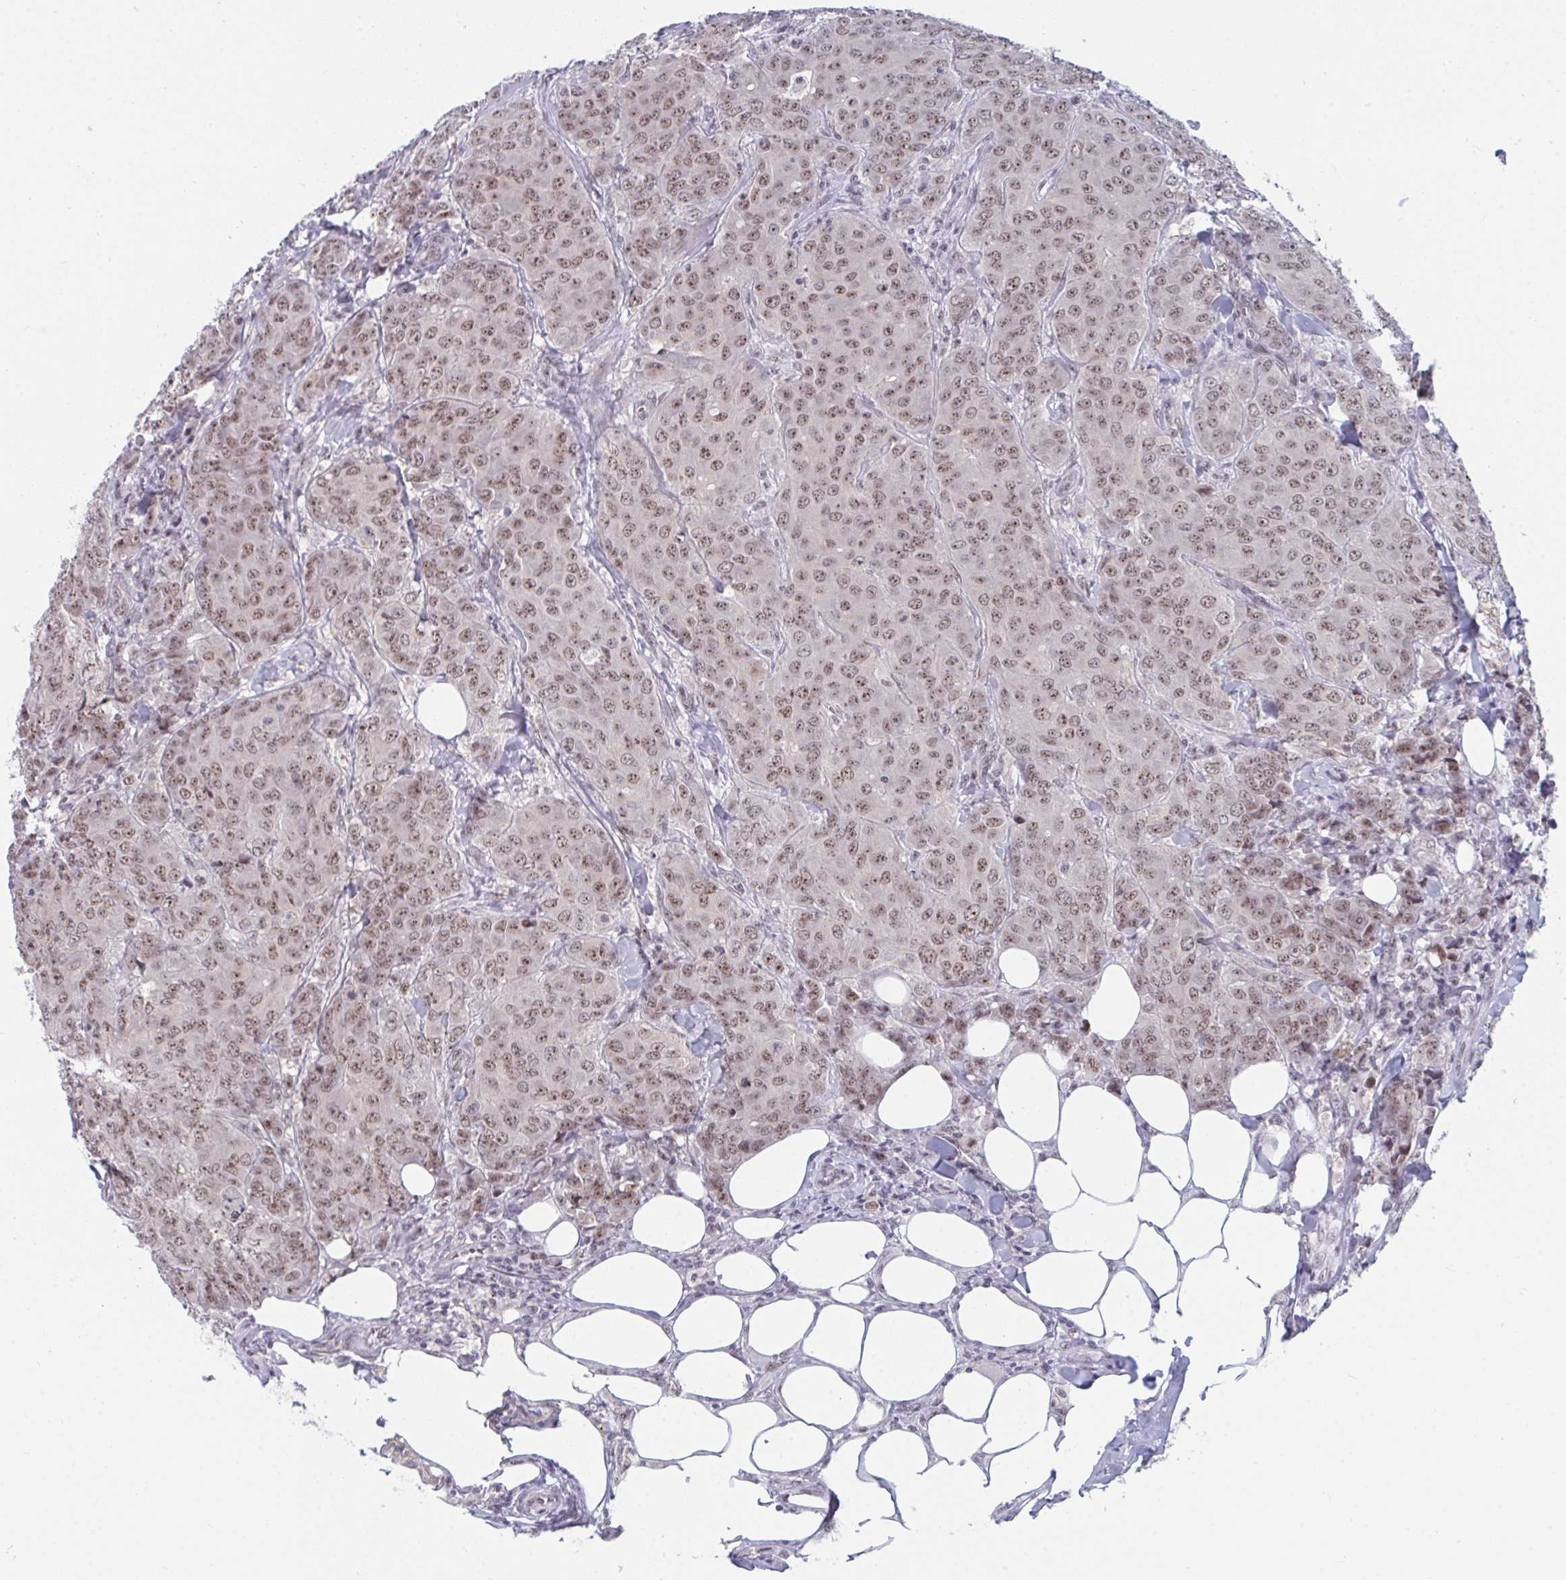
{"staining": {"intensity": "moderate", "quantity": ">75%", "location": "nuclear"}, "tissue": "breast cancer", "cell_type": "Tumor cells", "image_type": "cancer", "snomed": [{"axis": "morphology", "description": "Duct carcinoma"}, {"axis": "topography", "description": "Breast"}], "caption": "Breast cancer (intraductal carcinoma) stained with a protein marker demonstrates moderate staining in tumor cells.", "gene": "PRR14", "patient": {"sex": "female", "age": 43}}